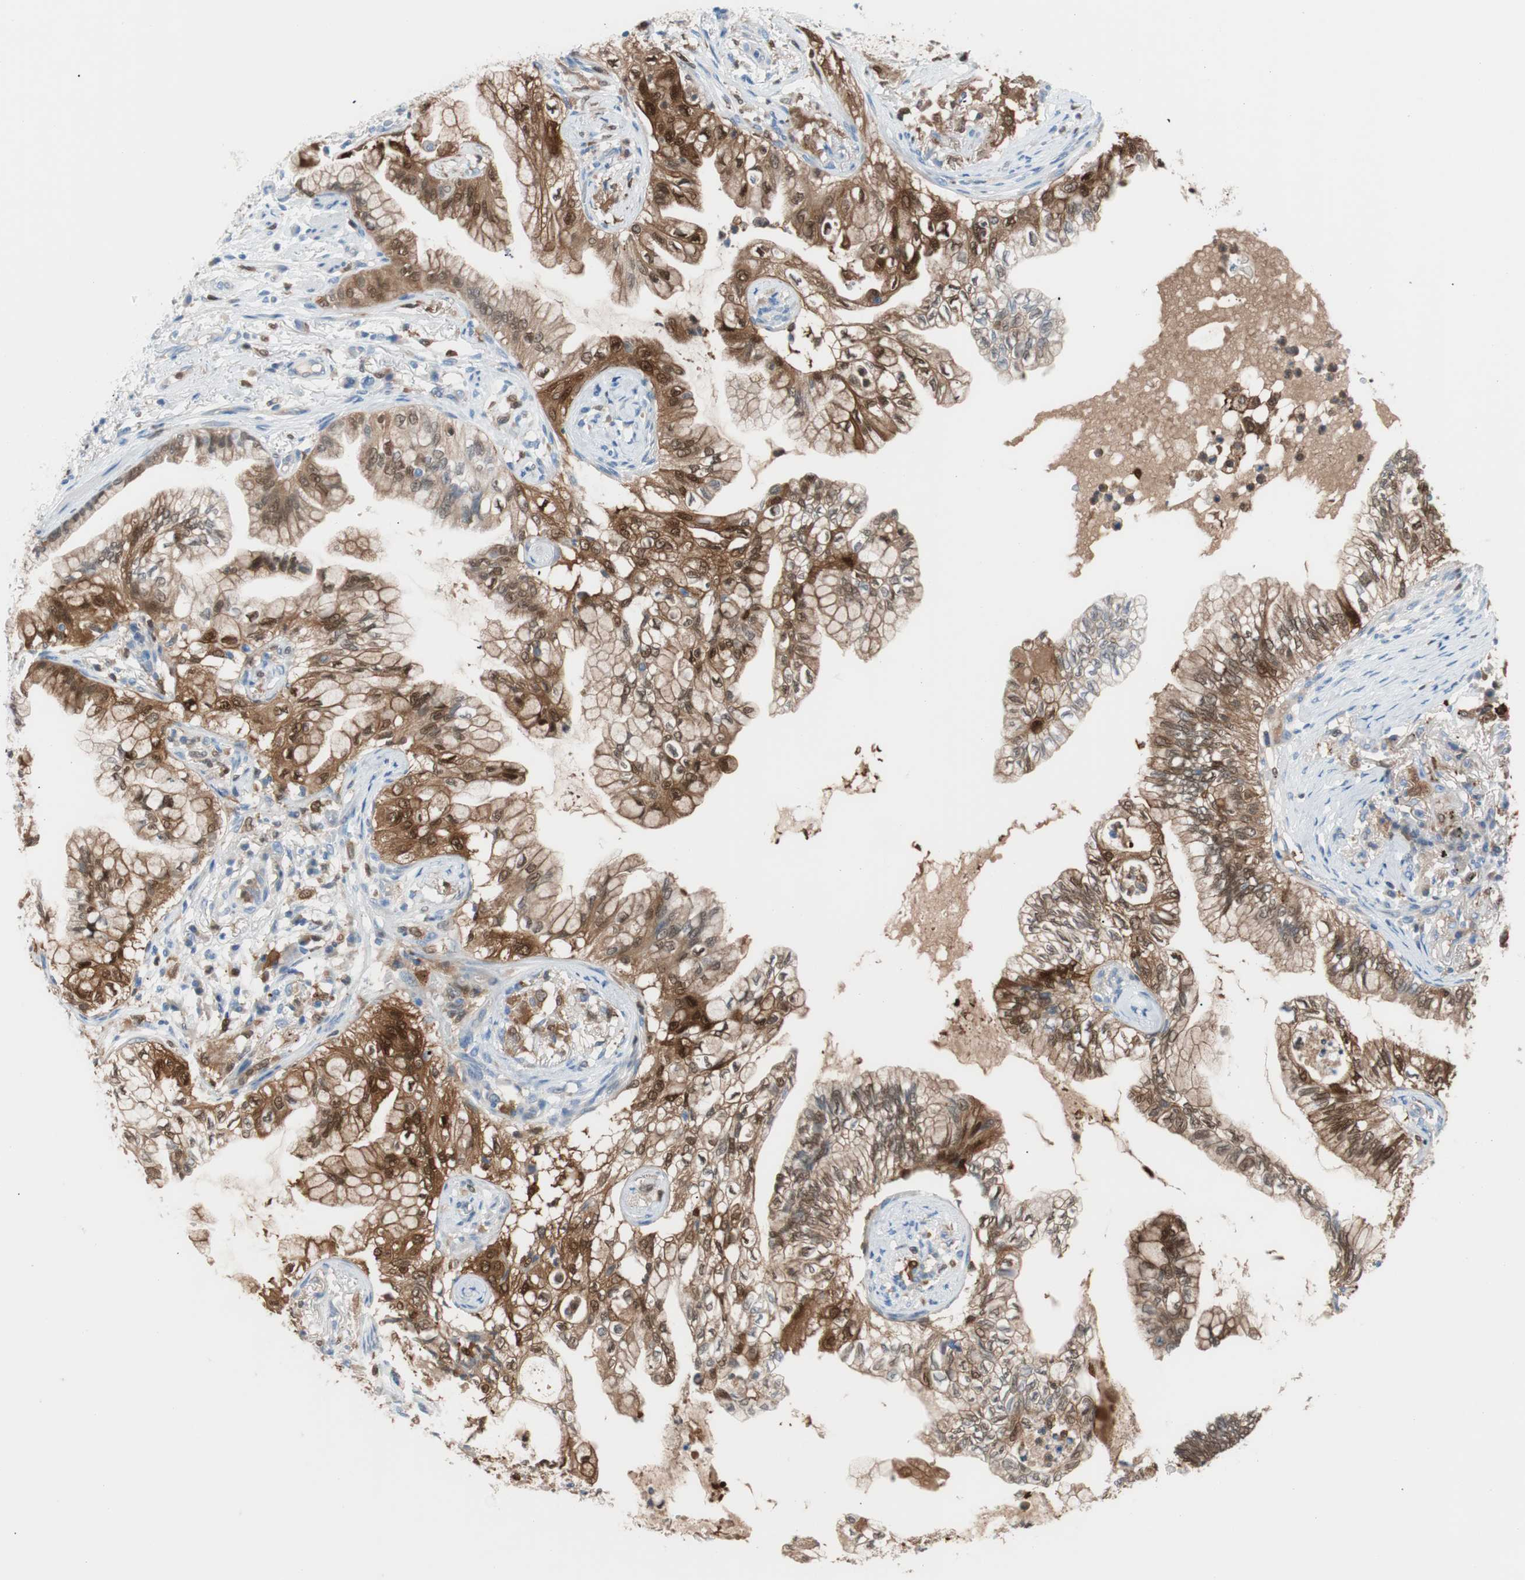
{"staining": {"intensity": "strong", "quantity": ">75%", "location": "cytoplasmic/membranous,nuclear"}, "tissue": "lung cancer", "cell_type": "Tumor cells", "image_type": "cancer", "snomed": [{"axis": "morphology", "description": "Adenocarcinoma, NOS"}, {"axis": "topography", "description": "Lung"}], "caption": "The immunohistochemical stain labels strong cytoplasmic/membranous and nuclear staining in tumor cells of adenocarcinoma (lung) tissue.", "gene": "IL18", "patient": {"sex": "female", "age": 70}}